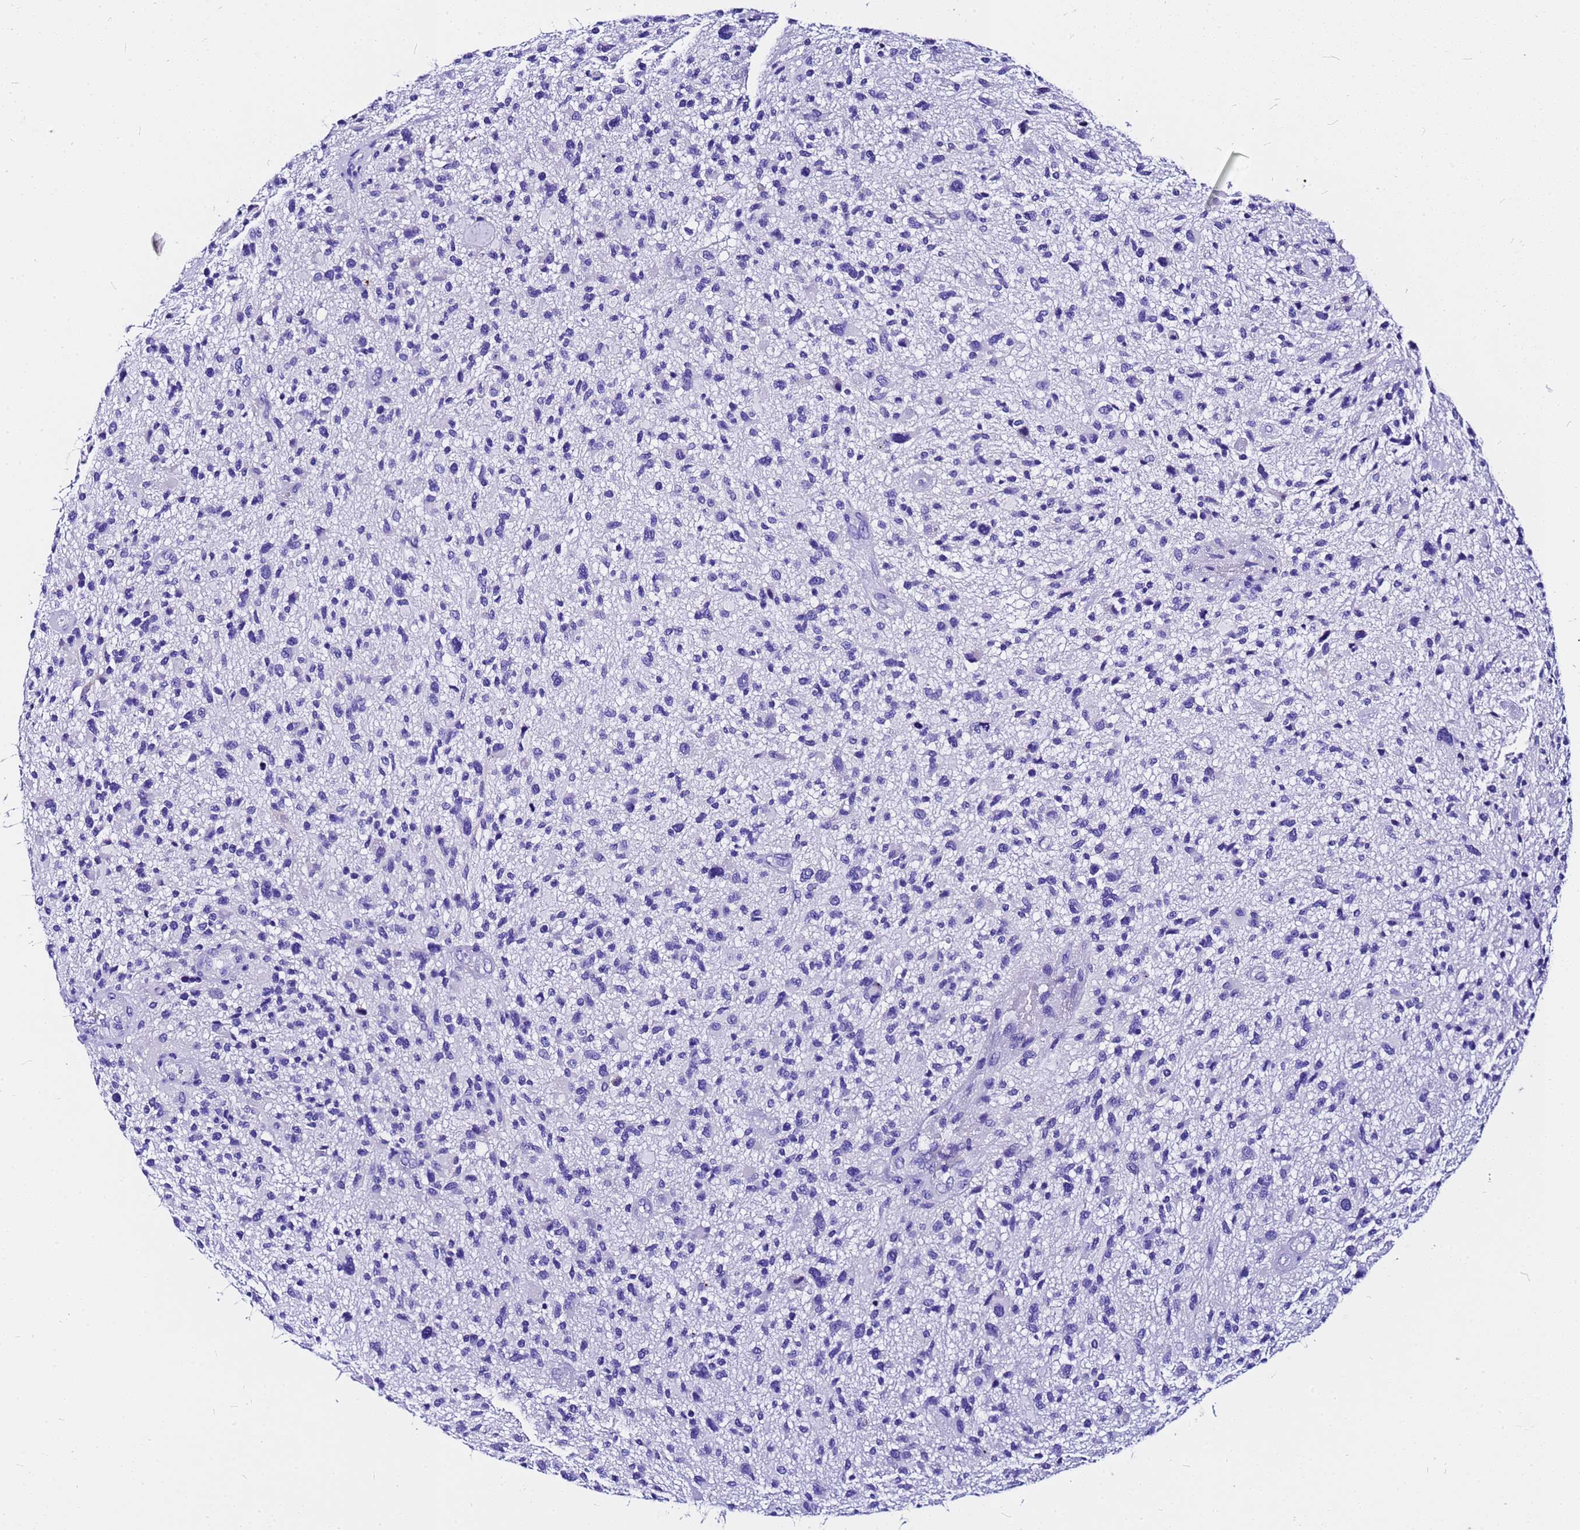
{"staining": {"intensity": "negative", "quantity": "none", "location": "none"}, "tissue": "glioma", "cell_type": "Tumor cells", "image_type": "cancer", "snomed": [{"axis": "morphology", "description": "Glioma, malignant, High grade"}, {"axis": "topography", "description": "Brain"}], "caption": "Human malignant glioma (high-grade) stained for a protein using immunohistochemistry displays no expression in tumor cells.", "gene": "HERC4", "patient": {"sex": "male", "age": 47}}